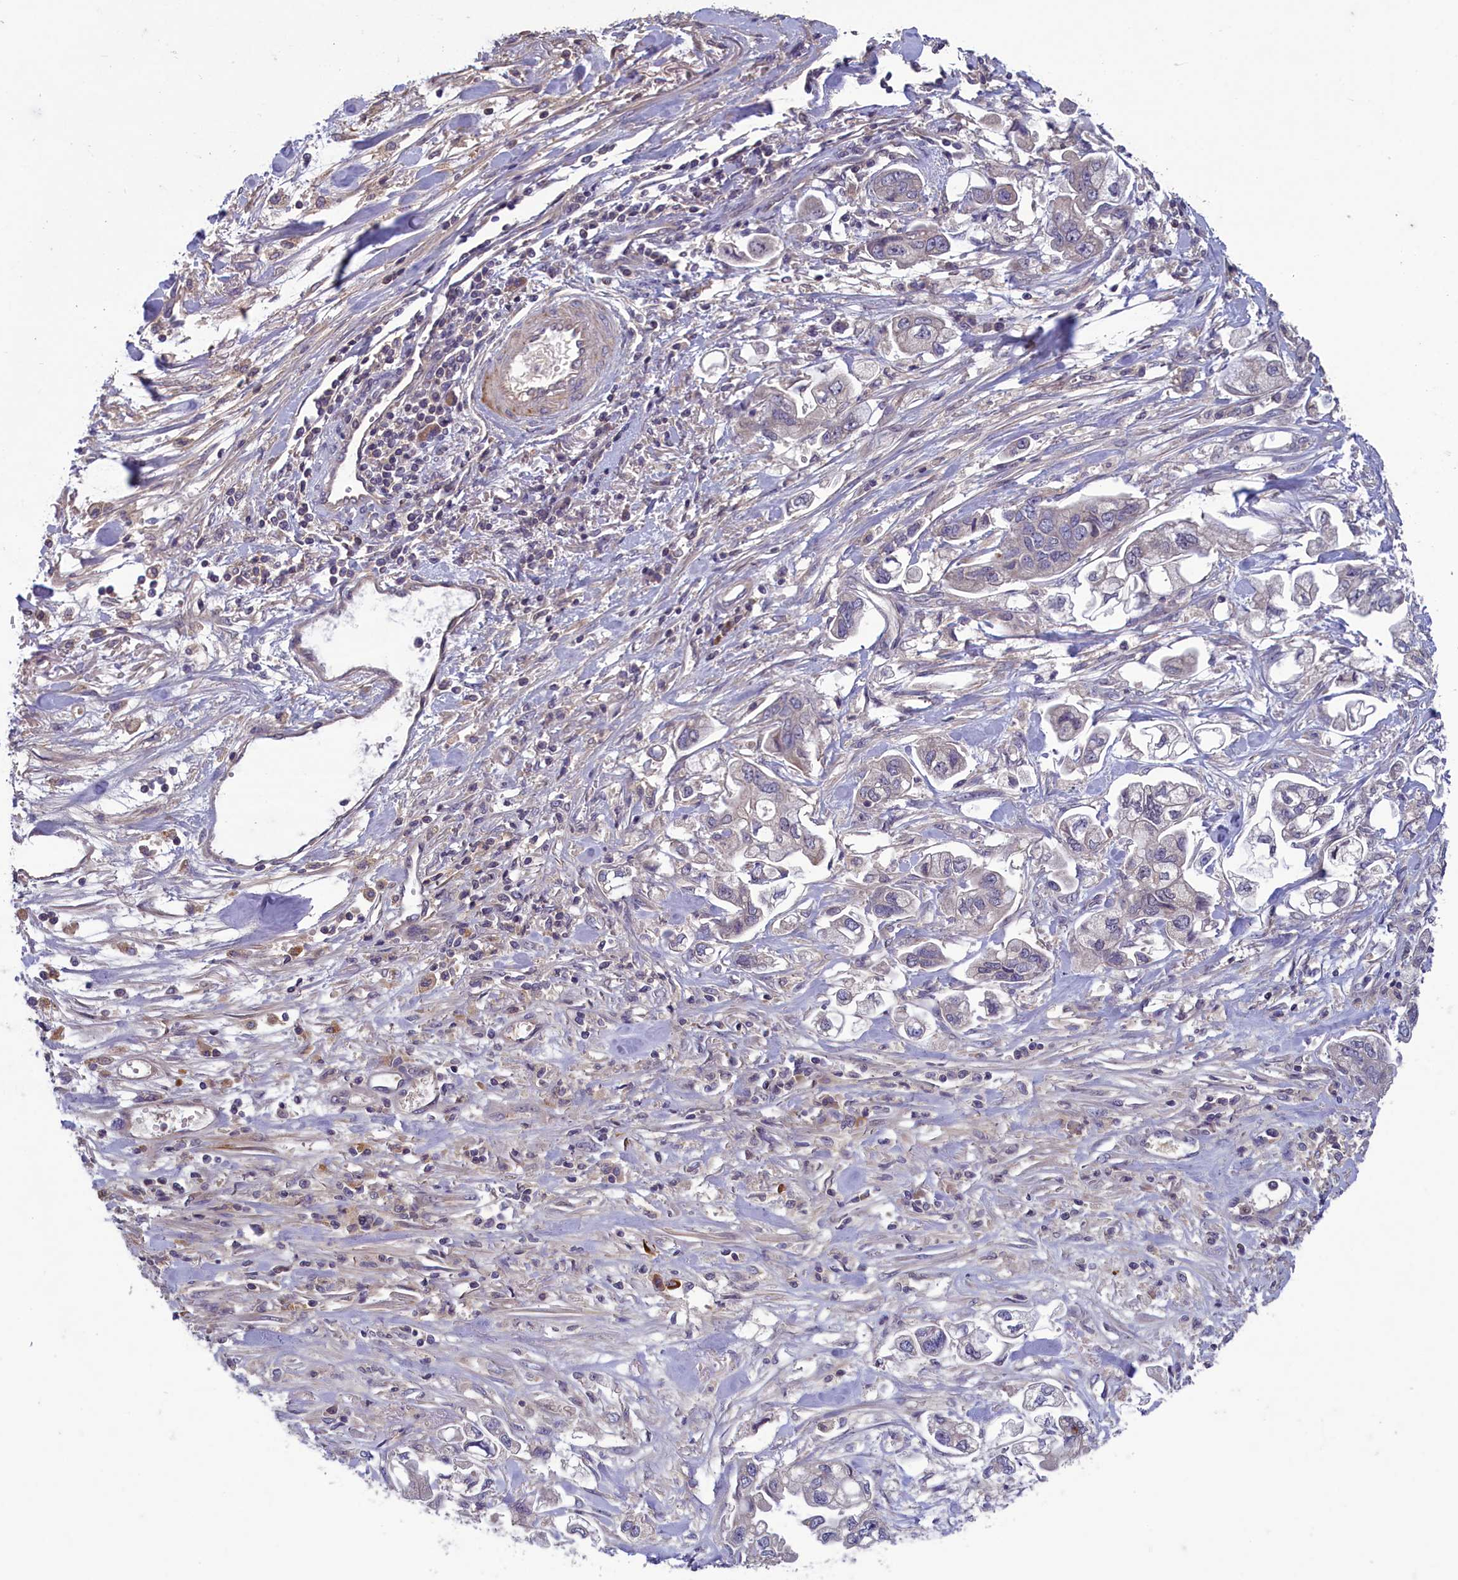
{"staining": {"intensity": "negative", "quantity": "none", "location": "none"}, "tissue": "stomach cancer", "cell_type": "Tumor cells", "image_type": "cancer", "snomed": [{"axis": "morphology", "description": "Adenocarcinoma, NOS"}, {"axis": "topography", "description": "Stomach"}], "caption": "An immunohistochemistry (IHC) photomicrograph of stomach cancer (adenocarcinoma) is shown. There is no staining in tumor cells of stomach cancer (adenocarcinoma).", "gene": "NUBP1", "patient": {"sex": "male", "age": 62}}